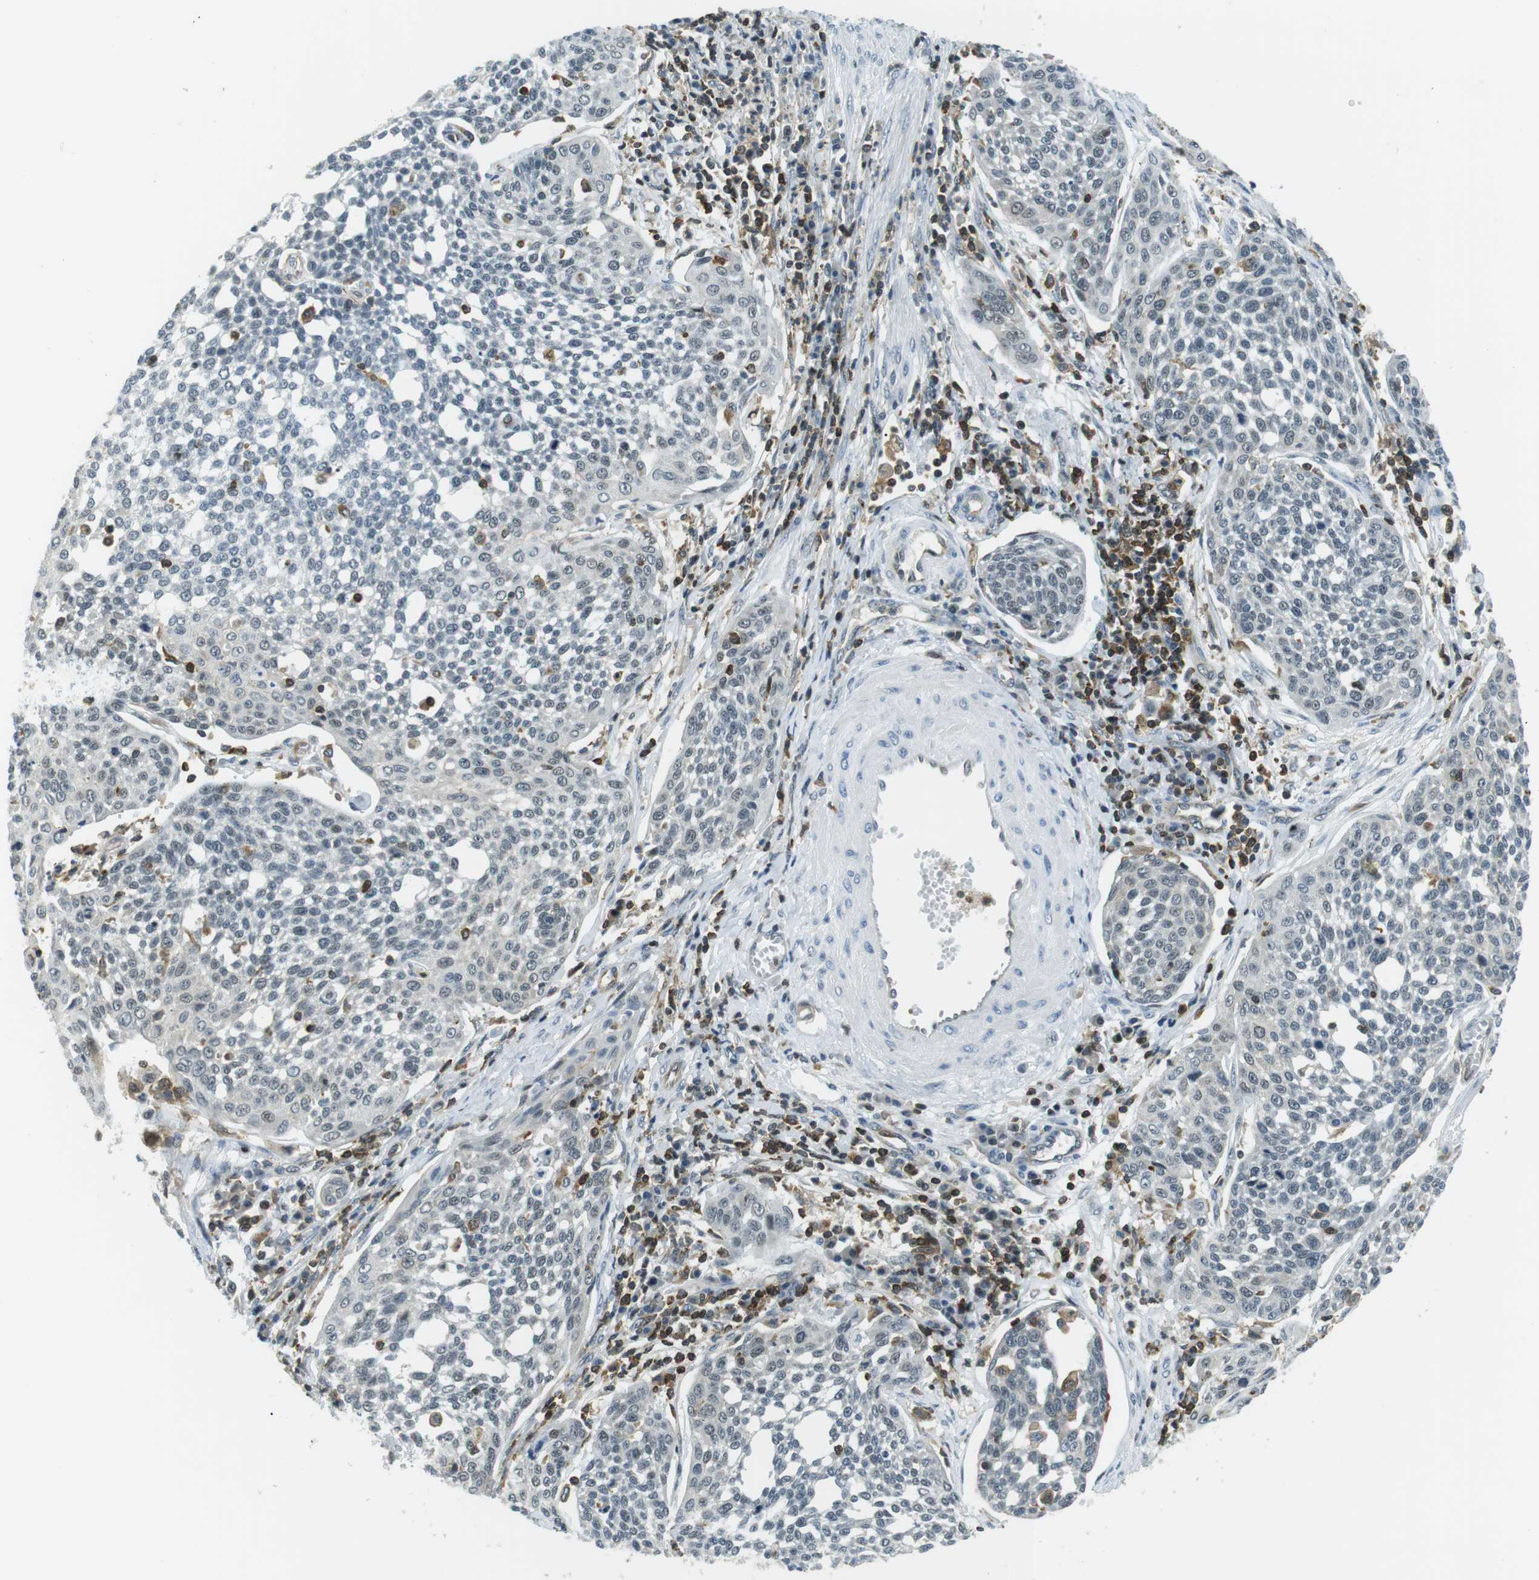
{"staining": {"intensity": "negative", "quantity": "none", "location": "none"}, "tissue": "cervical cancer", "cell_type": "Tumor cells", "image_type": "cancer", "snomed": [{"axis": "morphology", "description": "Squamous cell carcinoma, NOS"}, {"axis": "topography", "description": "Cervix"}], "caption": "High power microscopy photomicrograph of an immunohistochemistry (IHC) photomicrograph of squamous cell carcinoma (cervical), revealing no significant positivity in tumor cells. The staining was performed using DAB to visualize the protein expression in brown, while the nuclei were stained in blue with hematoxylin (Magnification: 20x).", "gene": "STK10", "patient": {"sex": "female", "age": 34}}